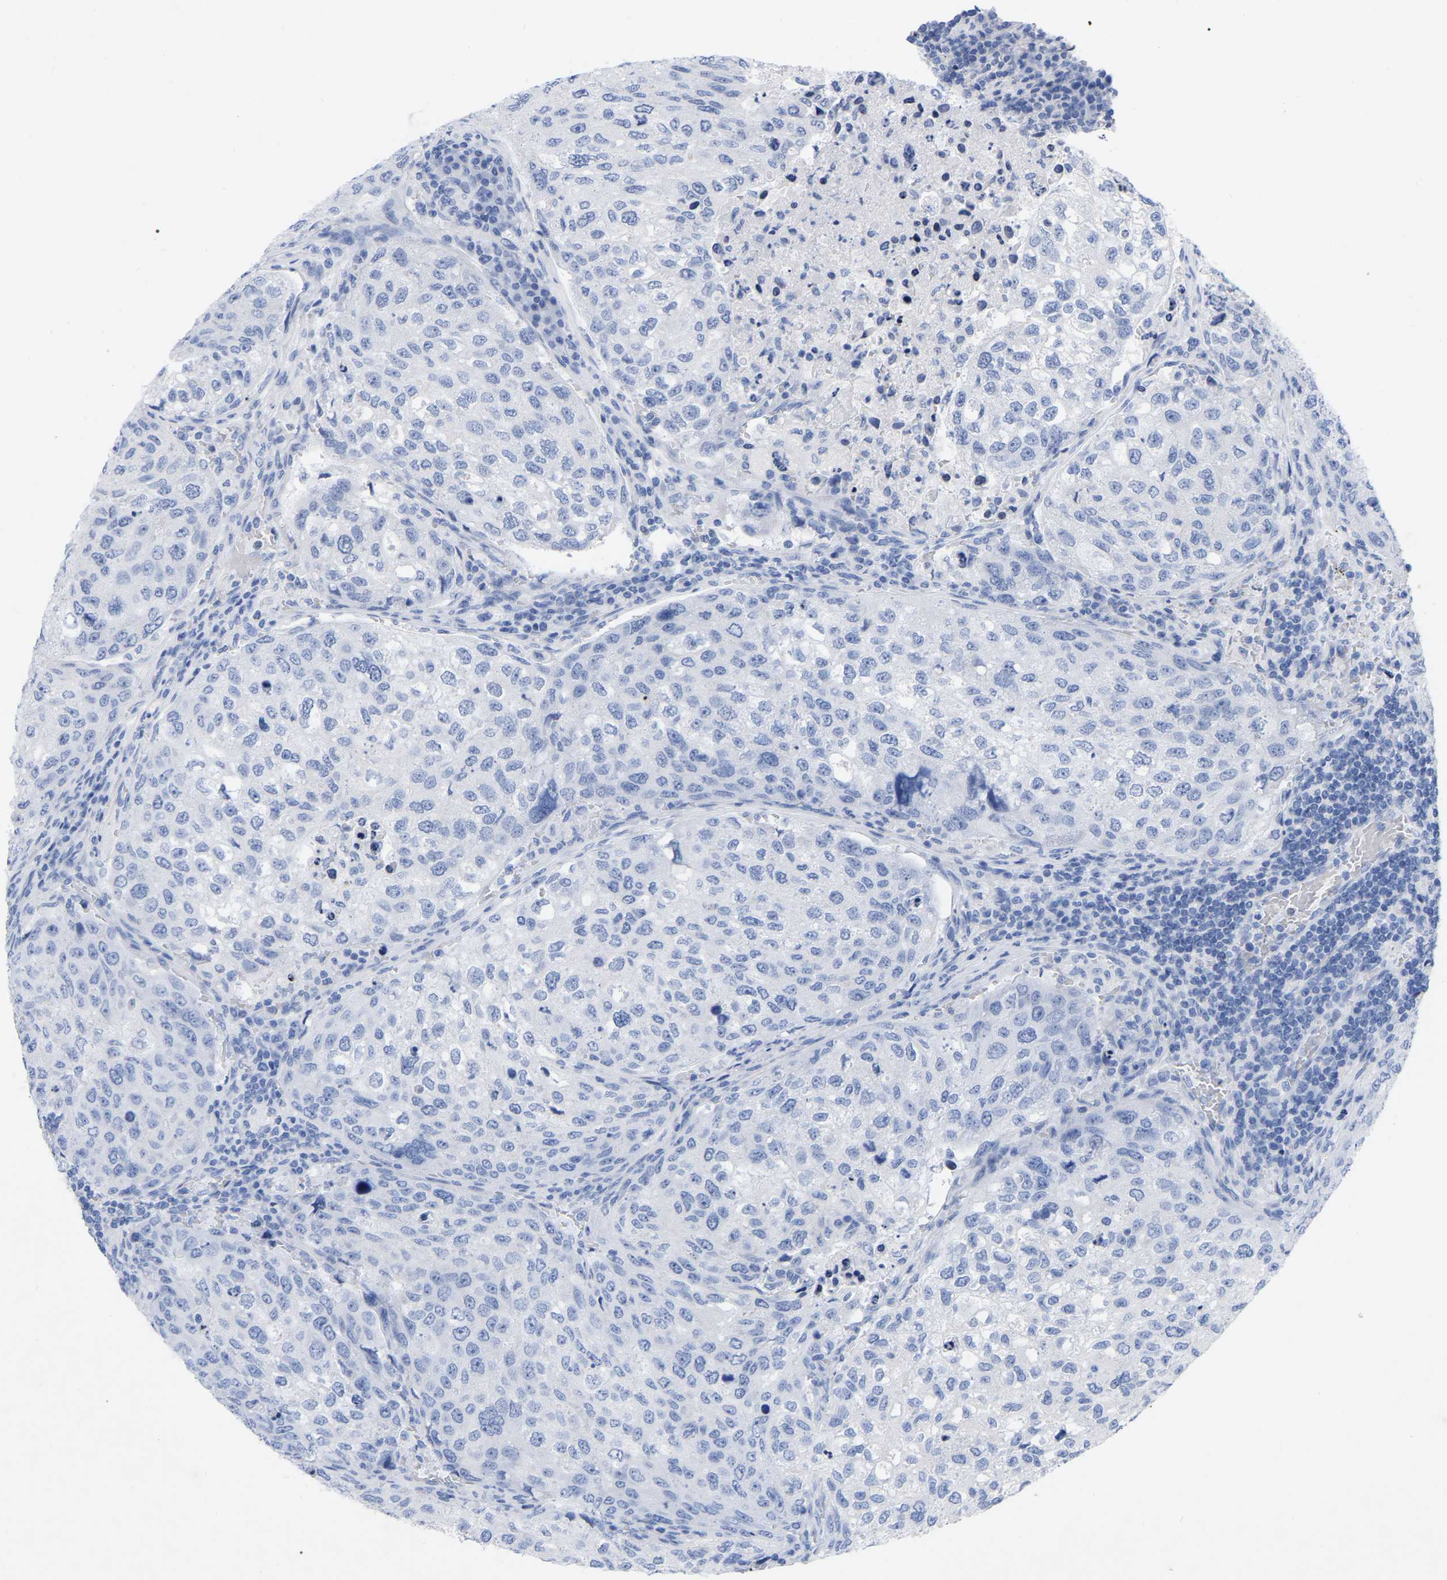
{"staining": {"intensity": "negative", "quantity": "none", "location": "none"}, "tissue": "urothelial cancer", "cell_type": "Tumor cells", "image_type": "cancer", "snomed": [{"axis": "morphology", "description": "Urothelial carcinoma, High grade"}, {"axis": "topography", "description": "Lymph node"}, {"axis": "topography", "description": "Urinary bladder"}], "caption": "Immunohistochemistry of urothelial cancer reveals no positivity in tumor cells.", "gene": "ZNF629", "patient": {"sex": "male", "age": 51}}